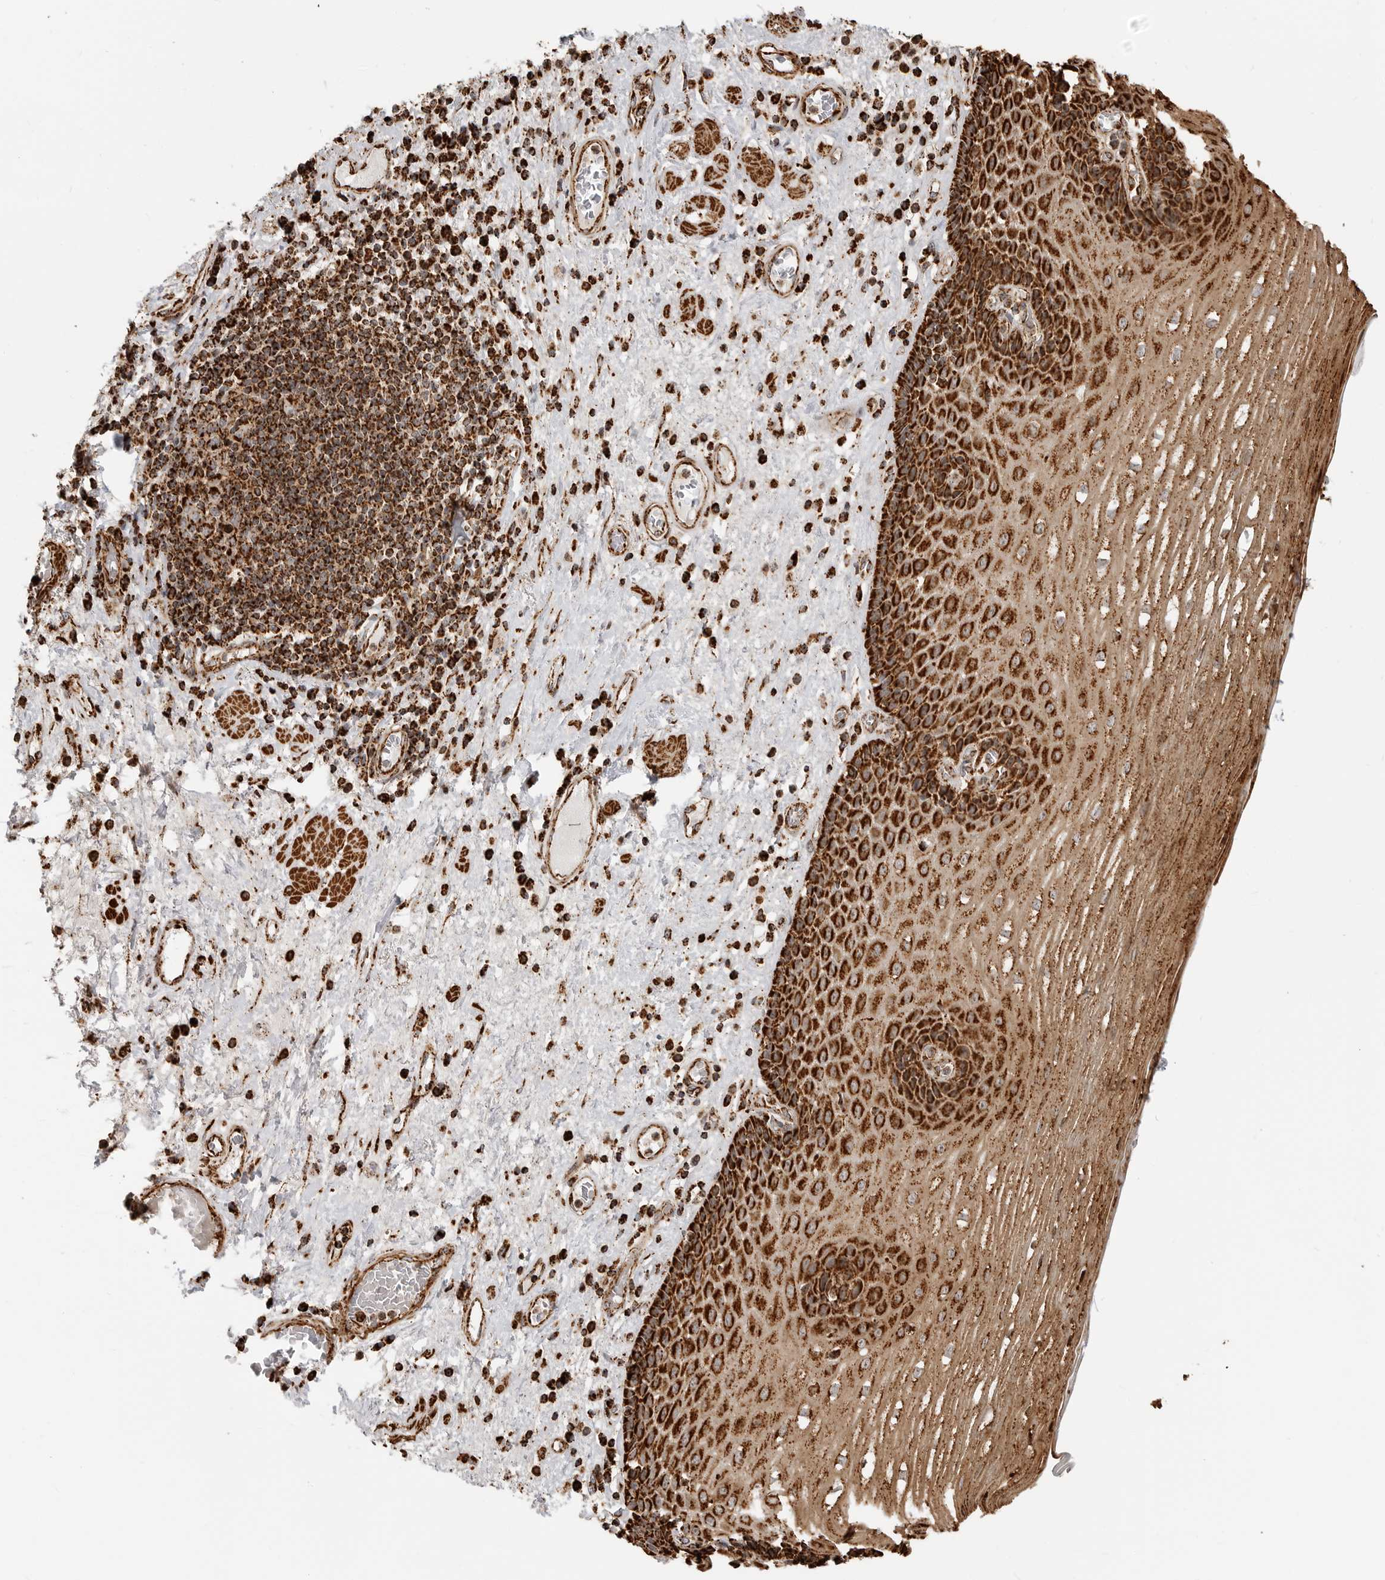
{"staining": {"intensity": "strong", "quantity": ">75%", "location": "cytoplasmic/membranous"}, "tissue": "esophagus", "cell_type": "Squamous epithelial cells", "image_type": "normal", "snomed": [{"axis": "morphology", "description": "Normal tissue, NOS"}, {"axis": "morphology", "description": "Adenocarcinoma, NOS"}, {"axis": "topography", "description": "Esophagus"}], "caption": "Strong cytoplasmic/membranous expression is identified in about >75% of squamous epithelial cells in unremarkable esophagus. The staining is performed using DAB (3,3'-diaminobenzidine) brown chromogen to label protein expression. The nuclei are counter-stained blue using hematoxylin.", "gene": "BMP2K", "patient": {"sex": "male", "age": 62}}